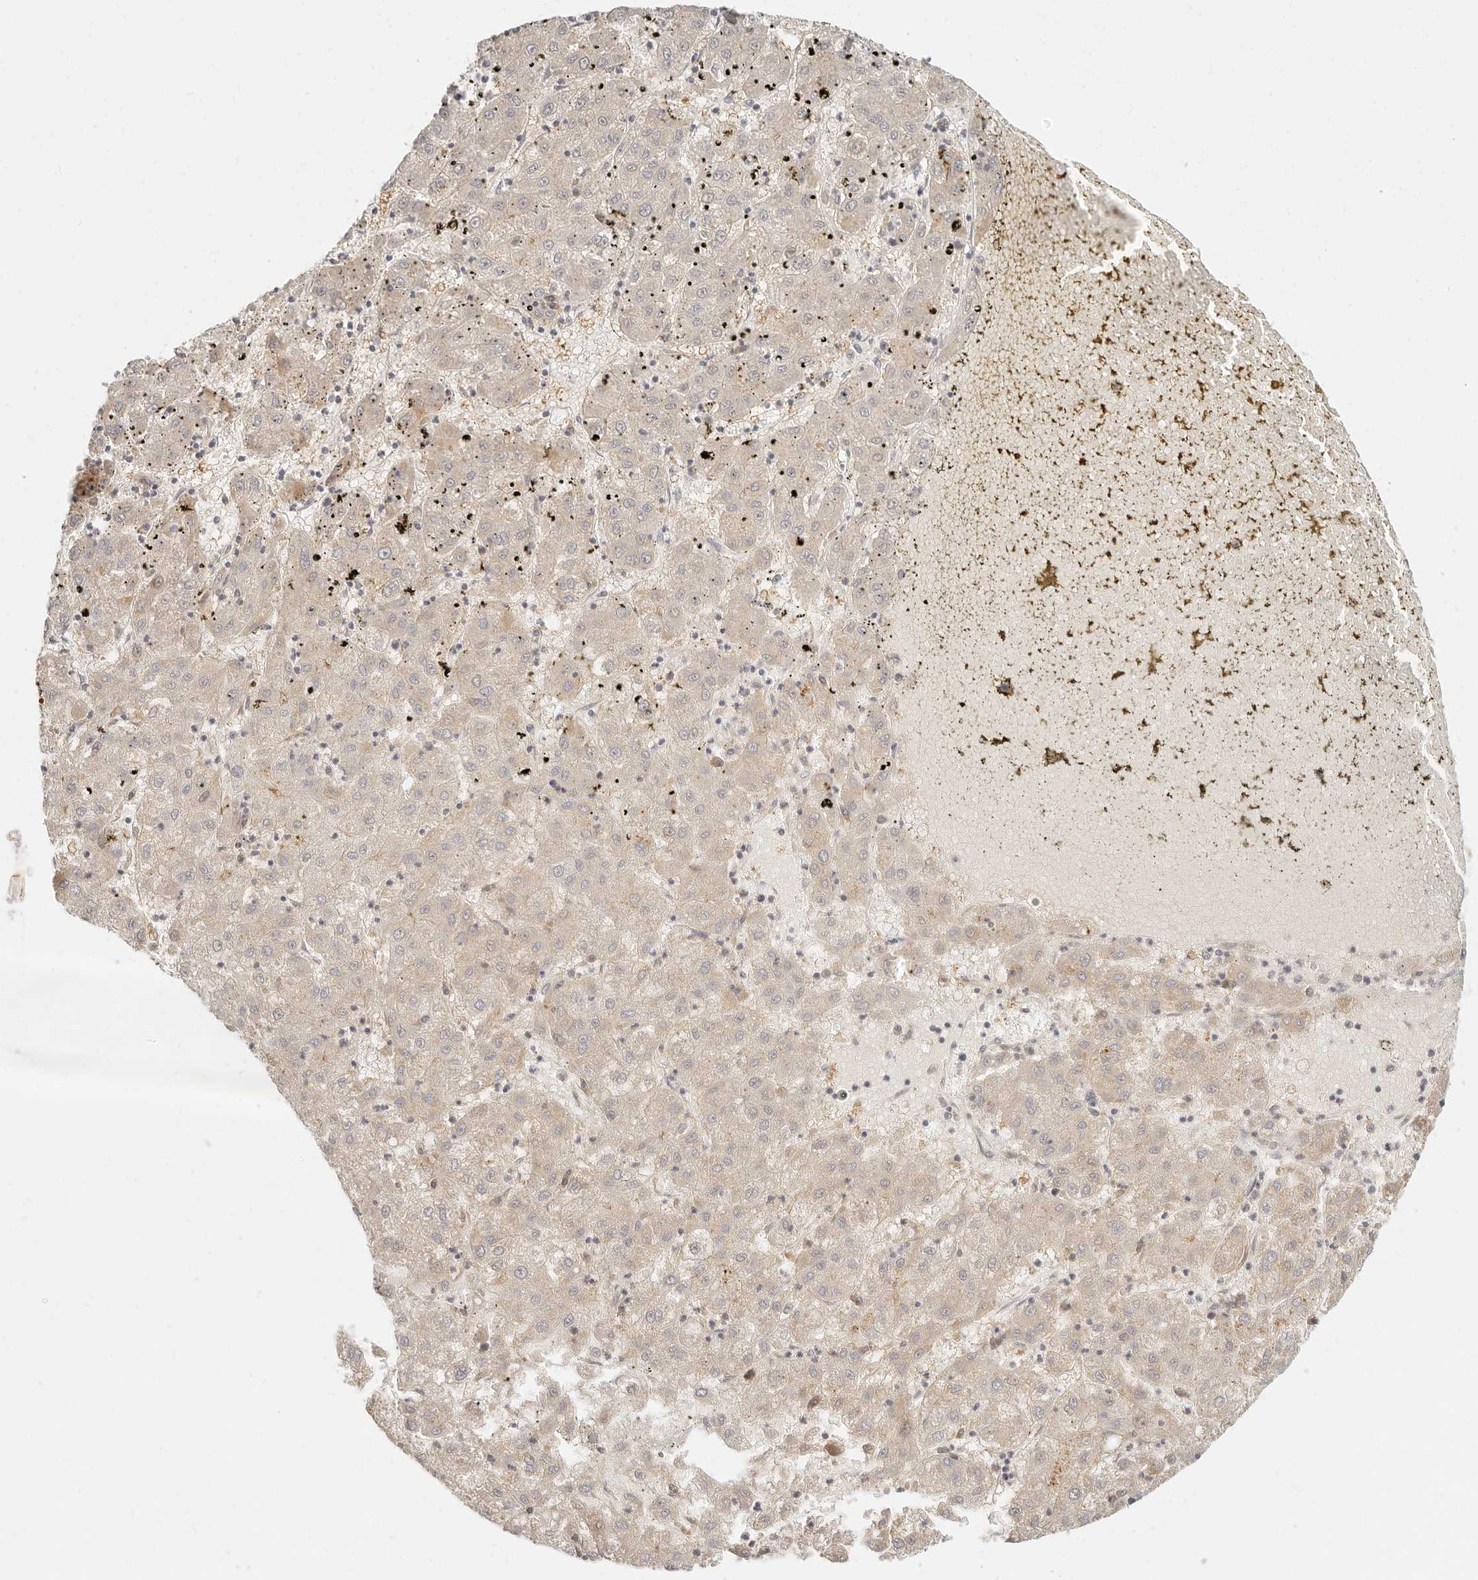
{"staining": {"intensity": "weak", "quantity": "<25%", "location": "cytoplasmic/membranous"}, "tissue": "liver cancer", "cell_type": "Tumor cells", "image_type": "cancer", "snomed": [{"axis": "morphology", "description": "Carcinoma, Hepatocellular, NOS"}, {"axis": "topography", "description": "Liver"}], "caption": "A micrograph of liver cancer (hepatocellular carcinoma) stained for a protein shows no brown staining in tumor cells. (DAB immunohistochemistry (IHC) with hematoxylin counter stain).", "gene": "INTS11", "patient": {"sex": "male", "age": 72}}